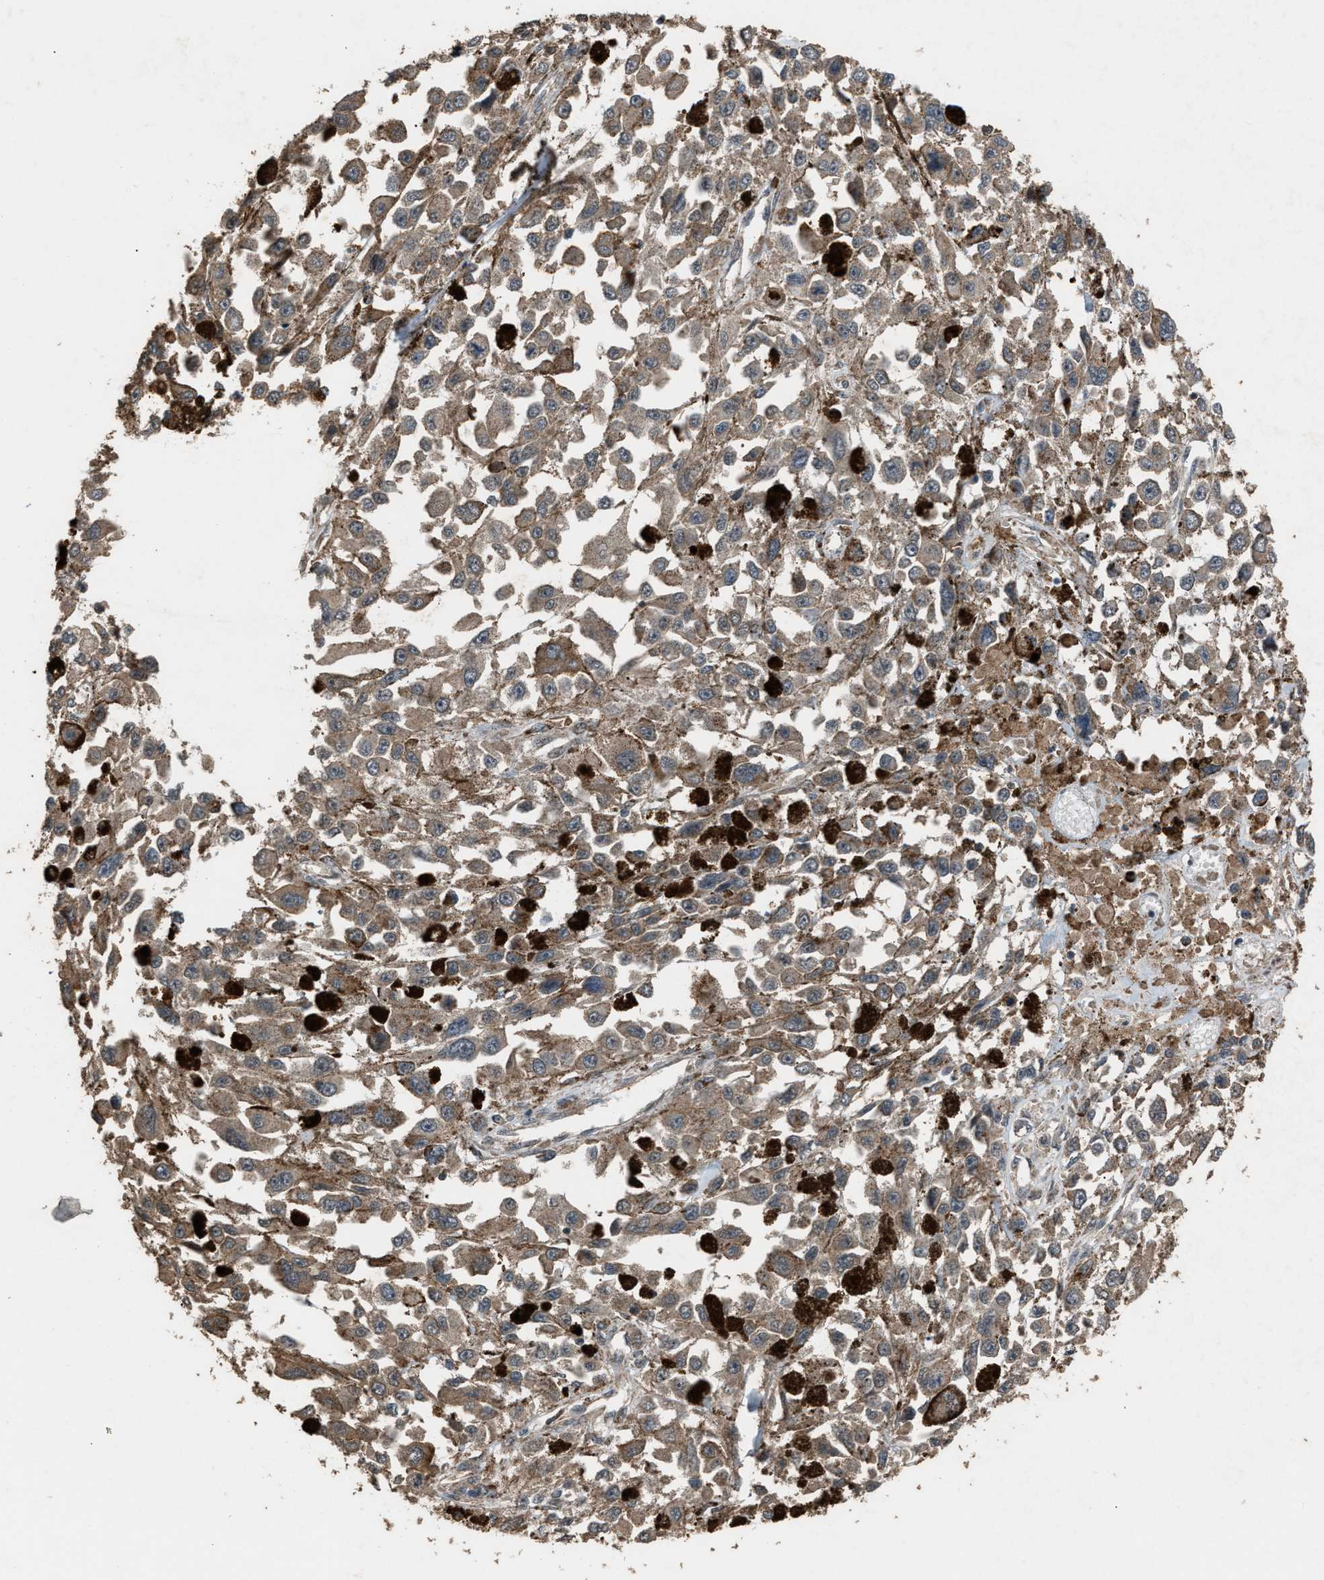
{"staining": {"intensity": "moderate", "quantity": ">75%", "location": "cytoplasmic/membranous"}, "tissue": "melanoma", "cell_type": "Tumor cells", "image_type": "cancer", "snomed": [{"axis": "morphology", "description": "Malignant melanoma, Metastatic site"}, {"axis": "topography", "description": "Lymph node"}], "caption": "Immunohistochemical staining of human malignant melanoma (metastatic site) shows medium levels of moderate cytoplasmic/membranous staining in approximately >75% of tumor cells.", "gene": "PSMD1", "patient": {"sex": "male", "age": 59}}